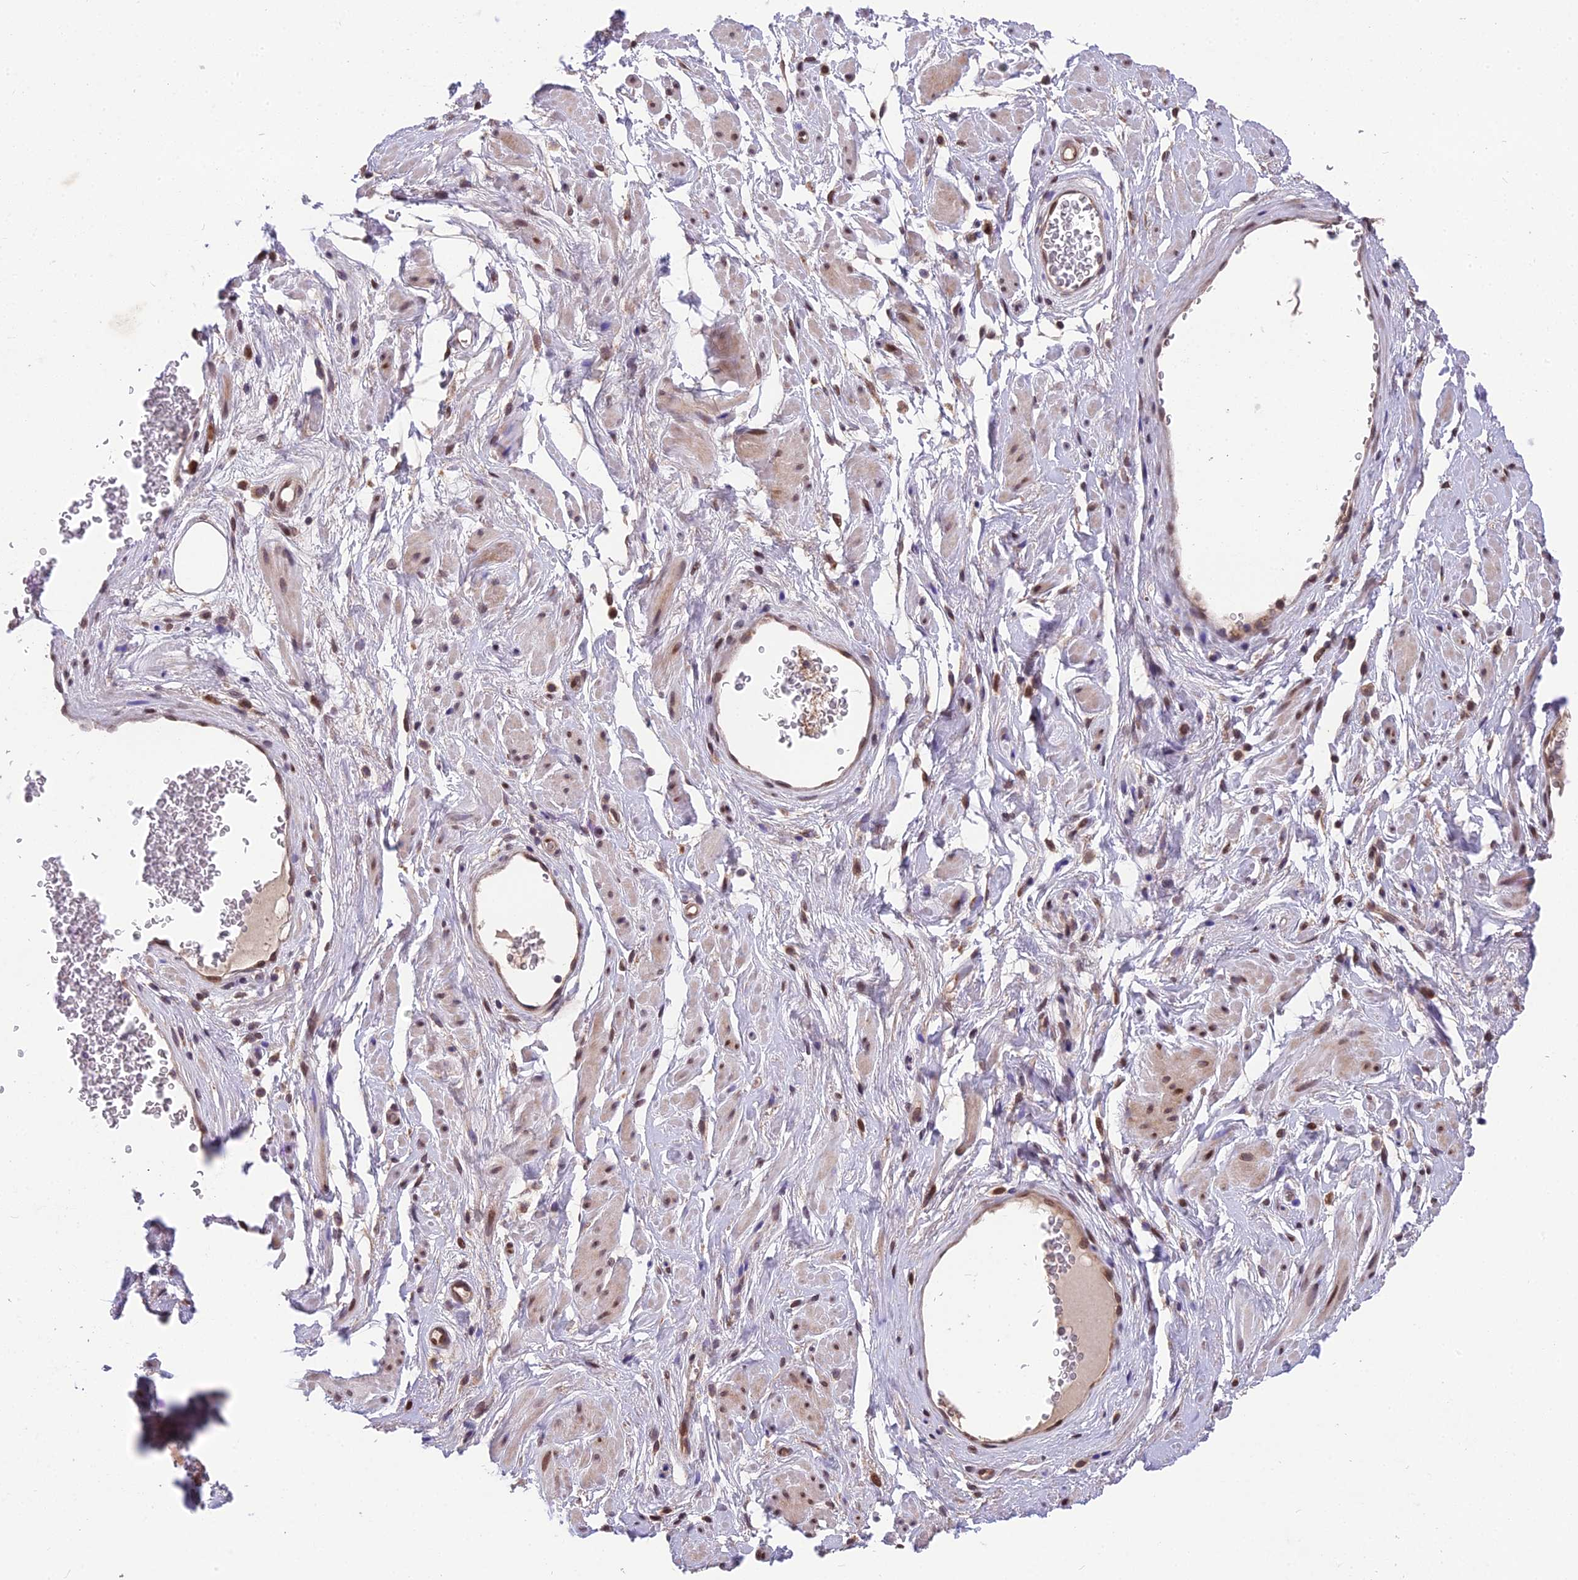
{"staining": {"intensity": "moderate", "quantity": ">75%", "location": "cytoplasmic/membranous"}, "tissue": "adipose tissue", "cell_type": "Adipocytes", "image_type": "normal", "snomed": [{"axis": "morphology", "description": "Normal tissue, NOS"}, {"axis": "morphology", "description": "Adenocarcinoma, NOS"}, {"axis": "topography", "description": "Rectum"}, {"axis": "topography", "description": "Vagina"}, {"axis": "topography", "description": "Peripheral nerve tissue"}], "caption": "Approximately >75% of adipocytes in normal adipose tissue reveal moderate cytoplasmic/membranous protein positivity as visualized by brown immunohistochemical staining.", "gene": "CYP2R1", "patient": {"sex": "female", "age": 71}}